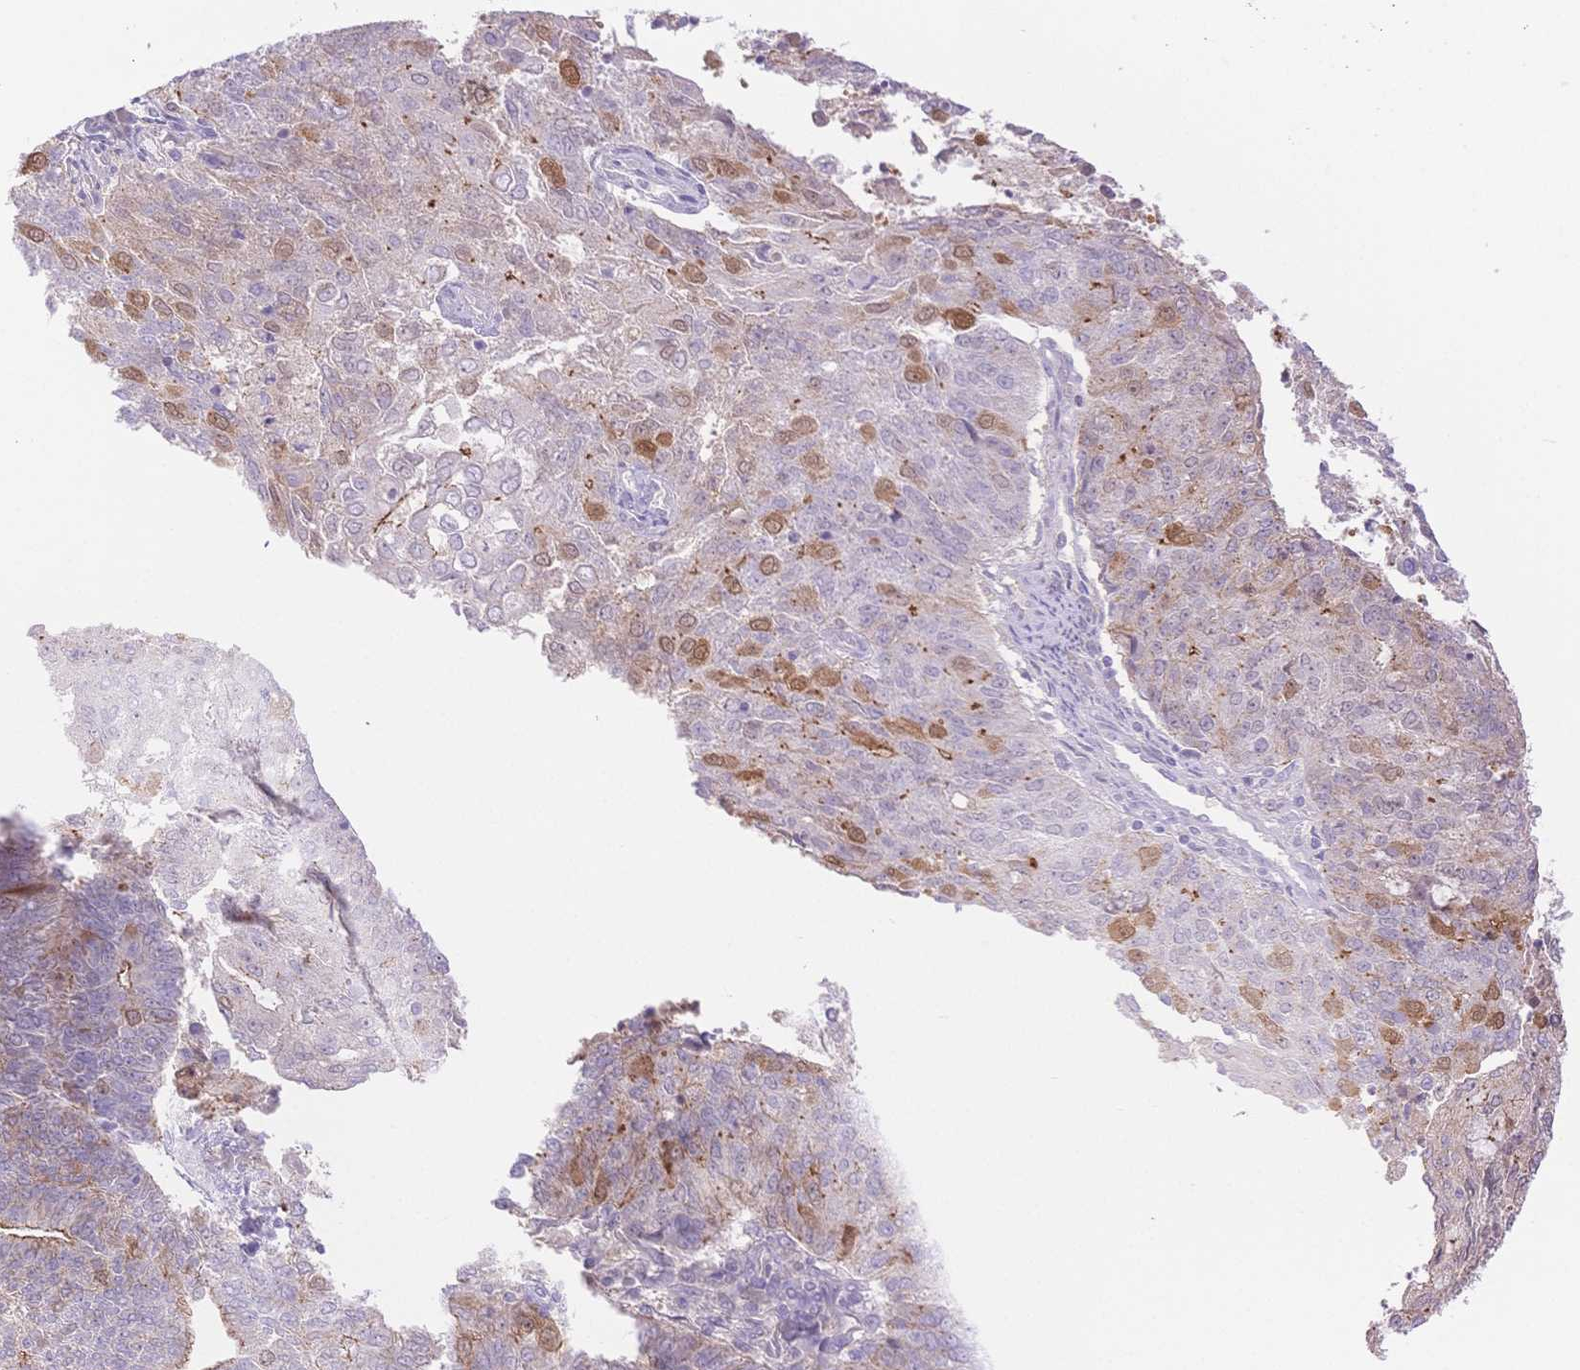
{"staining": {"intensity": "moderate", "quantity": "<25%", "location": "cytoplasmic/membranous"}, "tissue": "endometrial cancer", "cell_type": "Tumor cells", "image_type": "cancer", "snomed": [{"axis": "morphology", "description": "Adenocarcinoma, NOS"}, {"axis": "topography", "description": "Endometrium"}], "caption": "Protein positivity by immunohistochemistry shows moderate cytoplasmic/membranous positivity in about <25% of tumor cells in adenocarcinoma (endometrial). (DAB IHC with brightfield microscopy, high magnification).", "gene": "WDR54", "patient": {"sex": "female", "age": 82}}